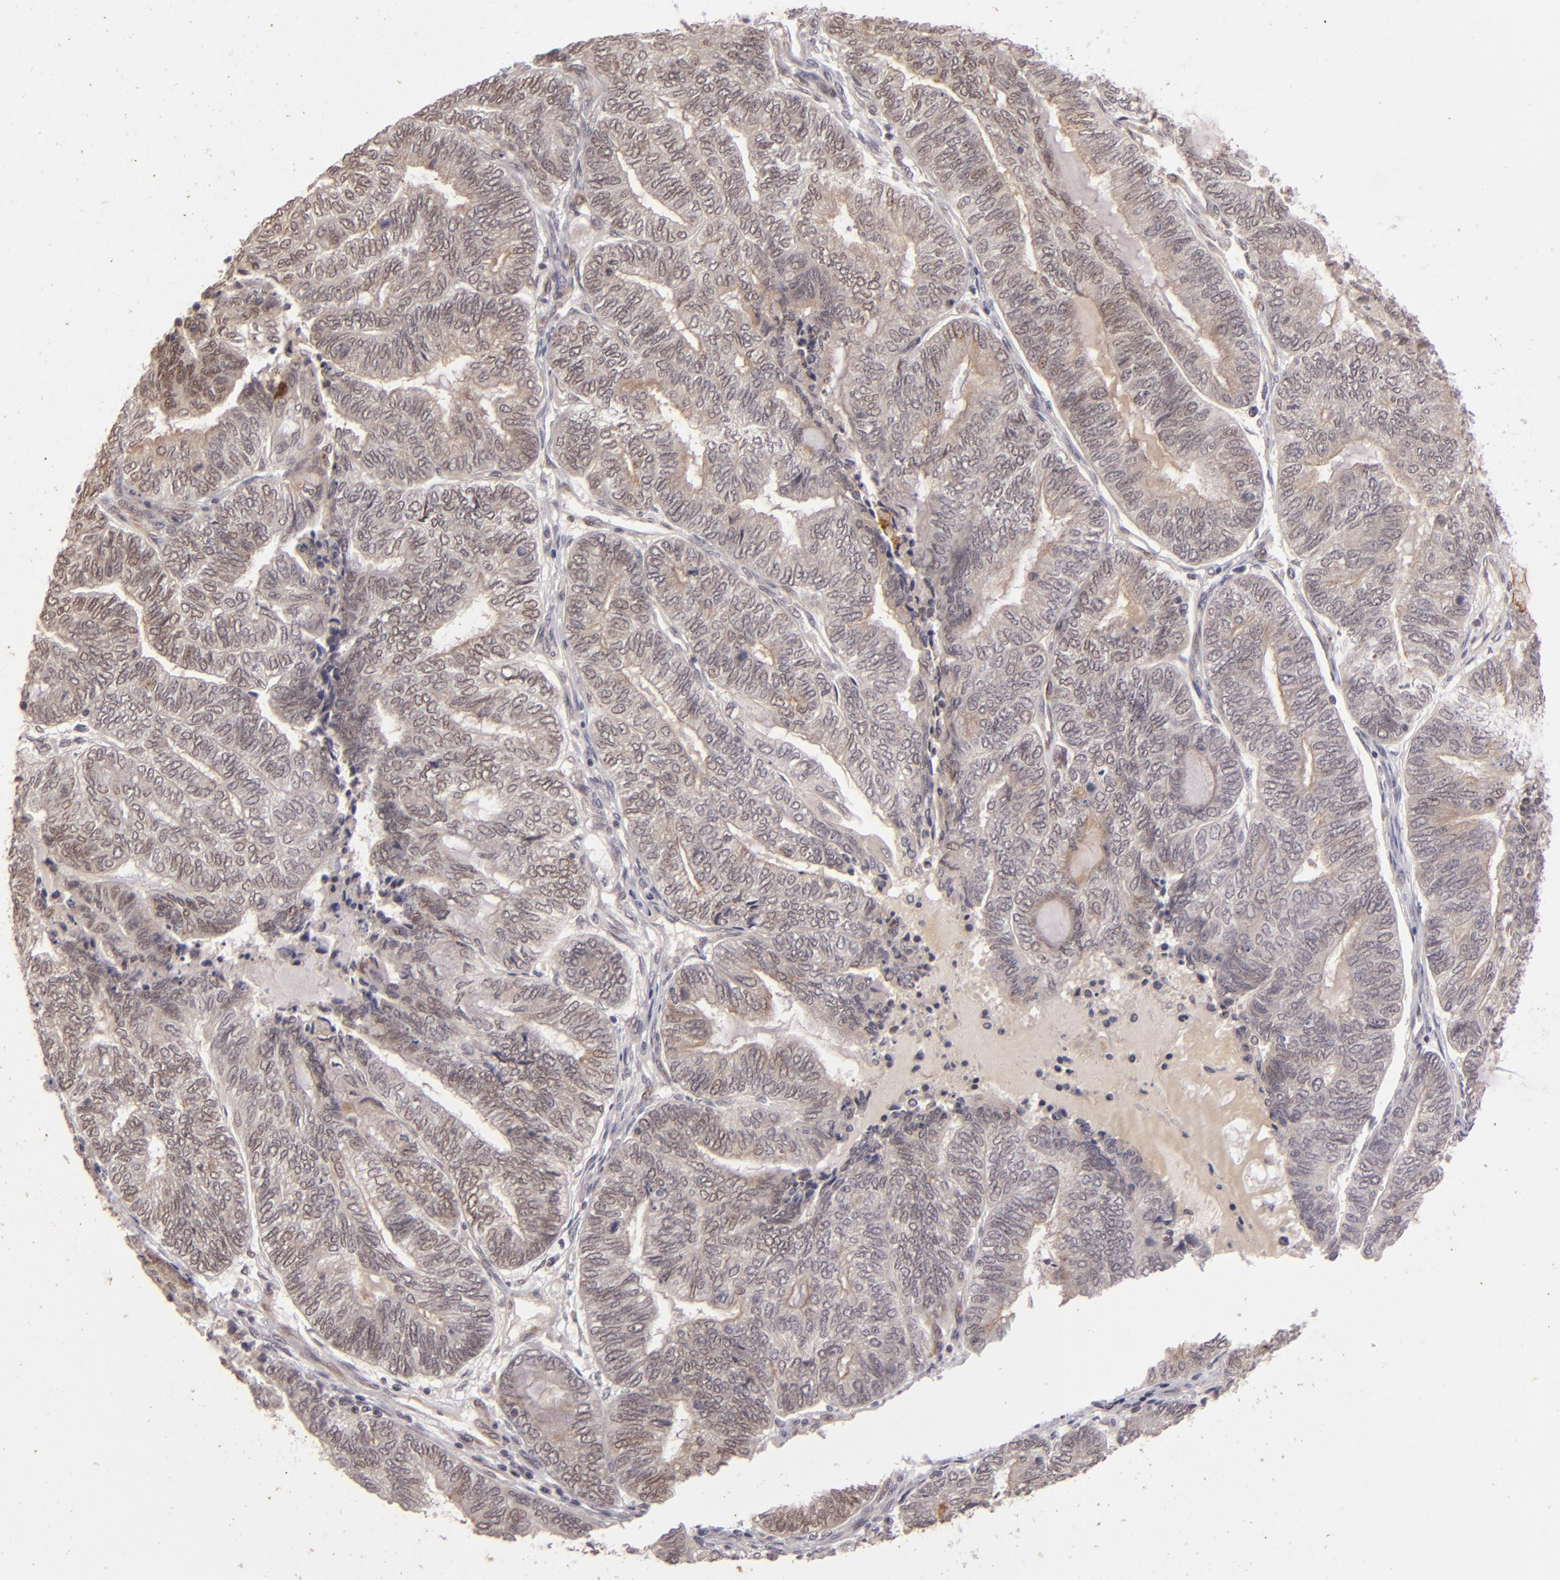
{"staining": {"intensity": "negative", "quantity": "none", "location": "none"}, "tissue": "endometrial cancer", "cell_type": "Tumor cells", "image_type": "cancer", "snomed": [{"axis": "morphology", "description": "Adenocarcinoma, NOS"}, {"axis": "topography", "description": "Uterus"}, {"axis": "topography", "description": "Endometrium"}], "caption": "This image is of endometrial cancer (adenocarcinoma) stained with IHC to label a protein in brown with the nuclei are counter-stained blue. There is no expression in tumor cells.", "gene": "DFFA", "patient": {"sex": "female", "age": 70}}